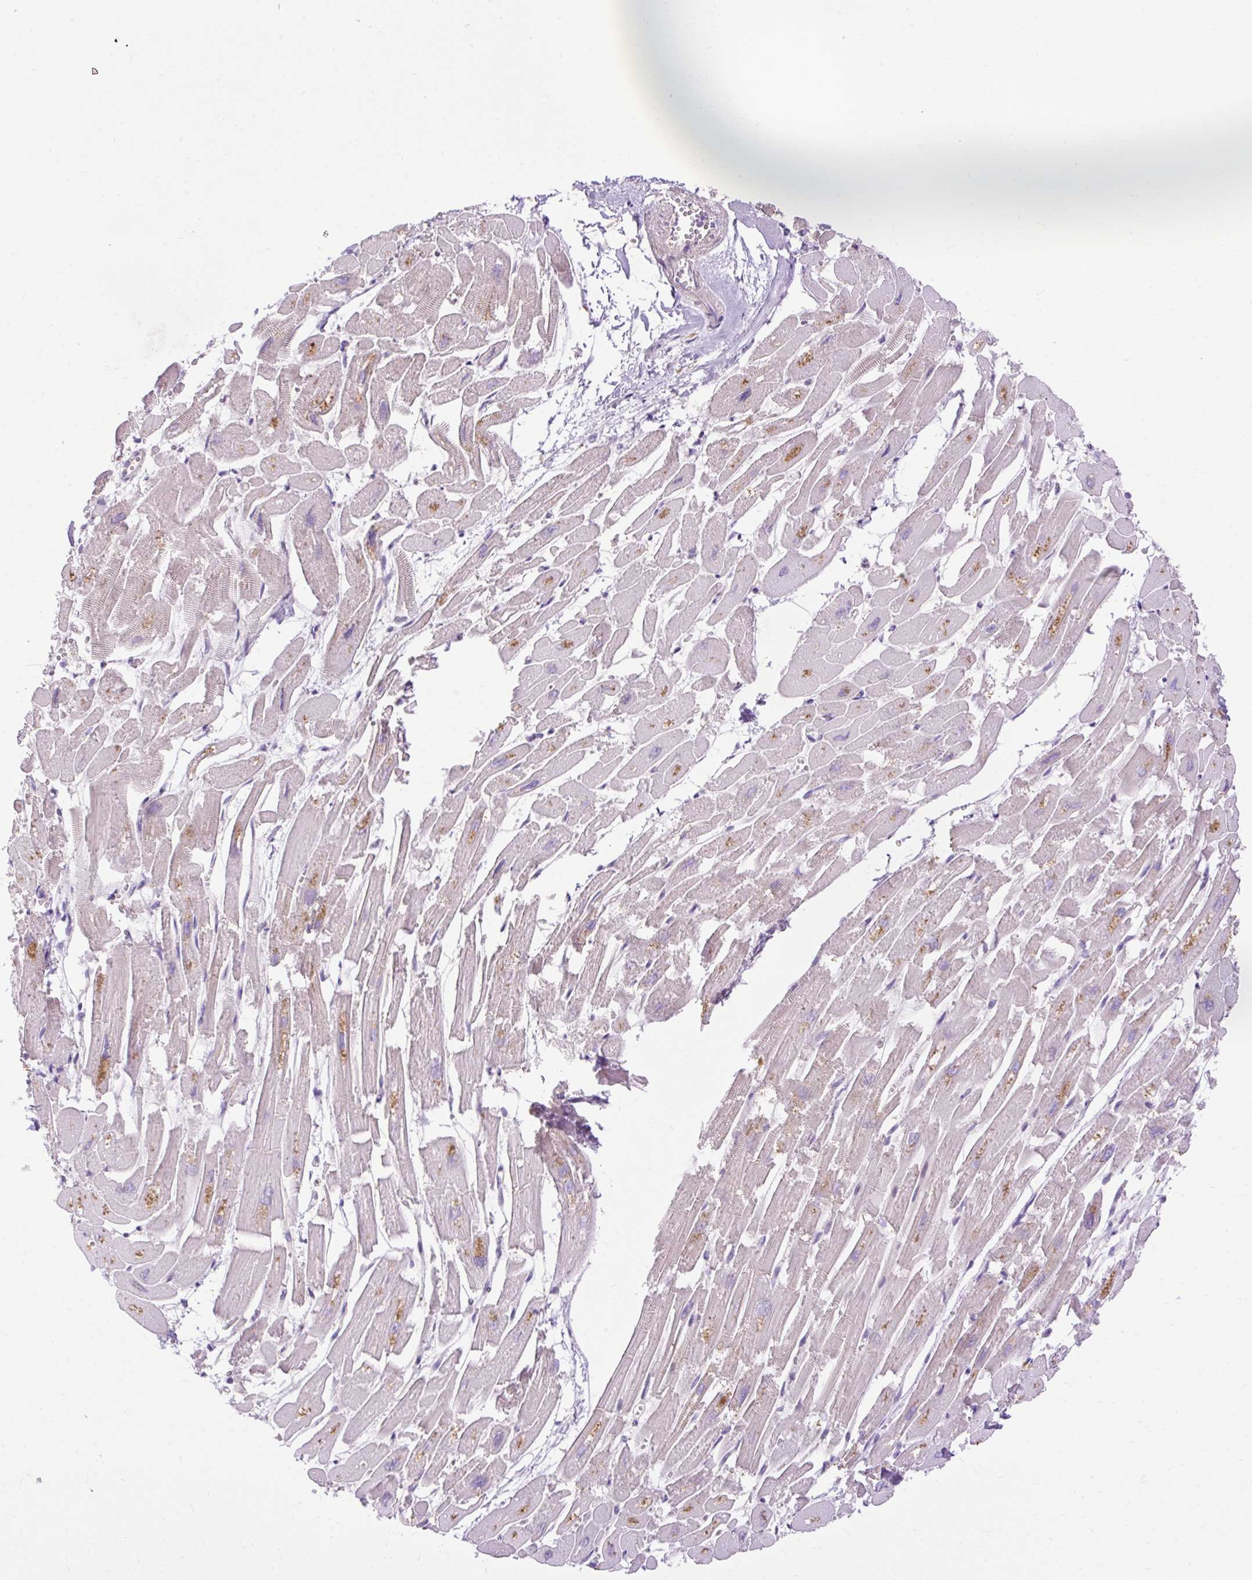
{"staining": {"intensity": "moderate", "quantity": "<25%", "location": "cytoplasmic/membranous"}, "tissue": "heart muscle", "cell_type": "Cardiomyocytes", "image_type": "normal", "snomed": [{"axis": "morphology", "description": "Normal tissue, NOS"}, {"axis": "topography", "description": "Heart"}], "caption": "Immunohistochemistry (IHC) of normal human heart muscle displays low levels of moderate cytoplasmic/membranous expression in about <25% of cardiomyocytes. (Stains: DAB (3,3'-diaminobenzidine) in brown, nuclei in blue, Microscopy: brightfield microscopy at high magnification).", "gene": "HEXB", "patient": {"sex": "male", "age": 54}}